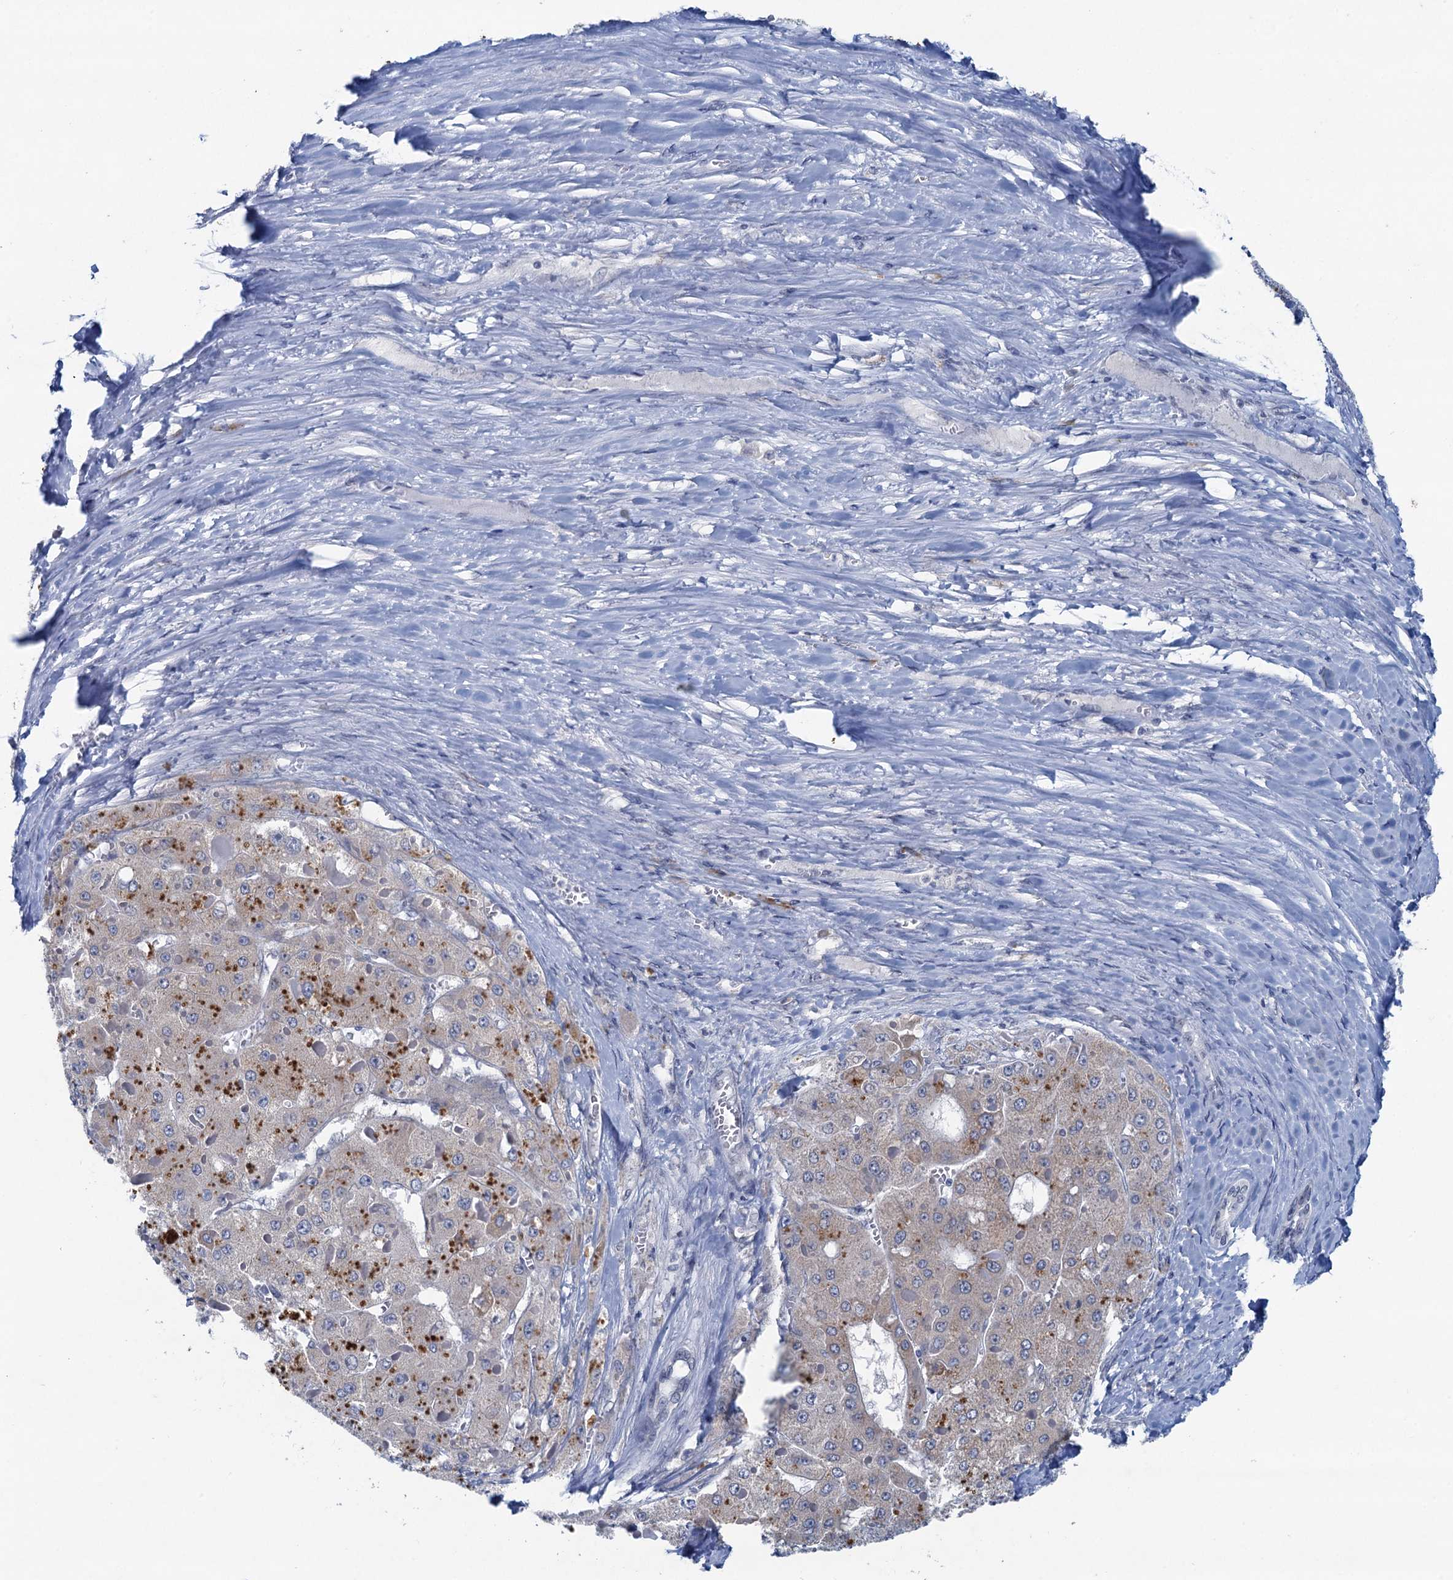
{"staining": {"intensity": "negative", "quantity": "none", "location": "none"}, "tissue": "liver cancer", "cell_type": "Tumor cells", "image_type": "cancer", "snomed": [{"axis": "morphology", "description": "Carcinoma, Hepatocellular, NOS"}, {"axis": "topography", "description": "Liver"}], "caption": "The immunohistochemistry photomicrograph has no significant staining in tumor cells of liver hepatocellular carcinoma tissue. (Brightfield microscopy of DAB (3,3'-diaminobenzidine) immunohistochemistry at high magnification).", "gene": "HAPSTR1", "patient": {"sex": "female", "age": 73}}